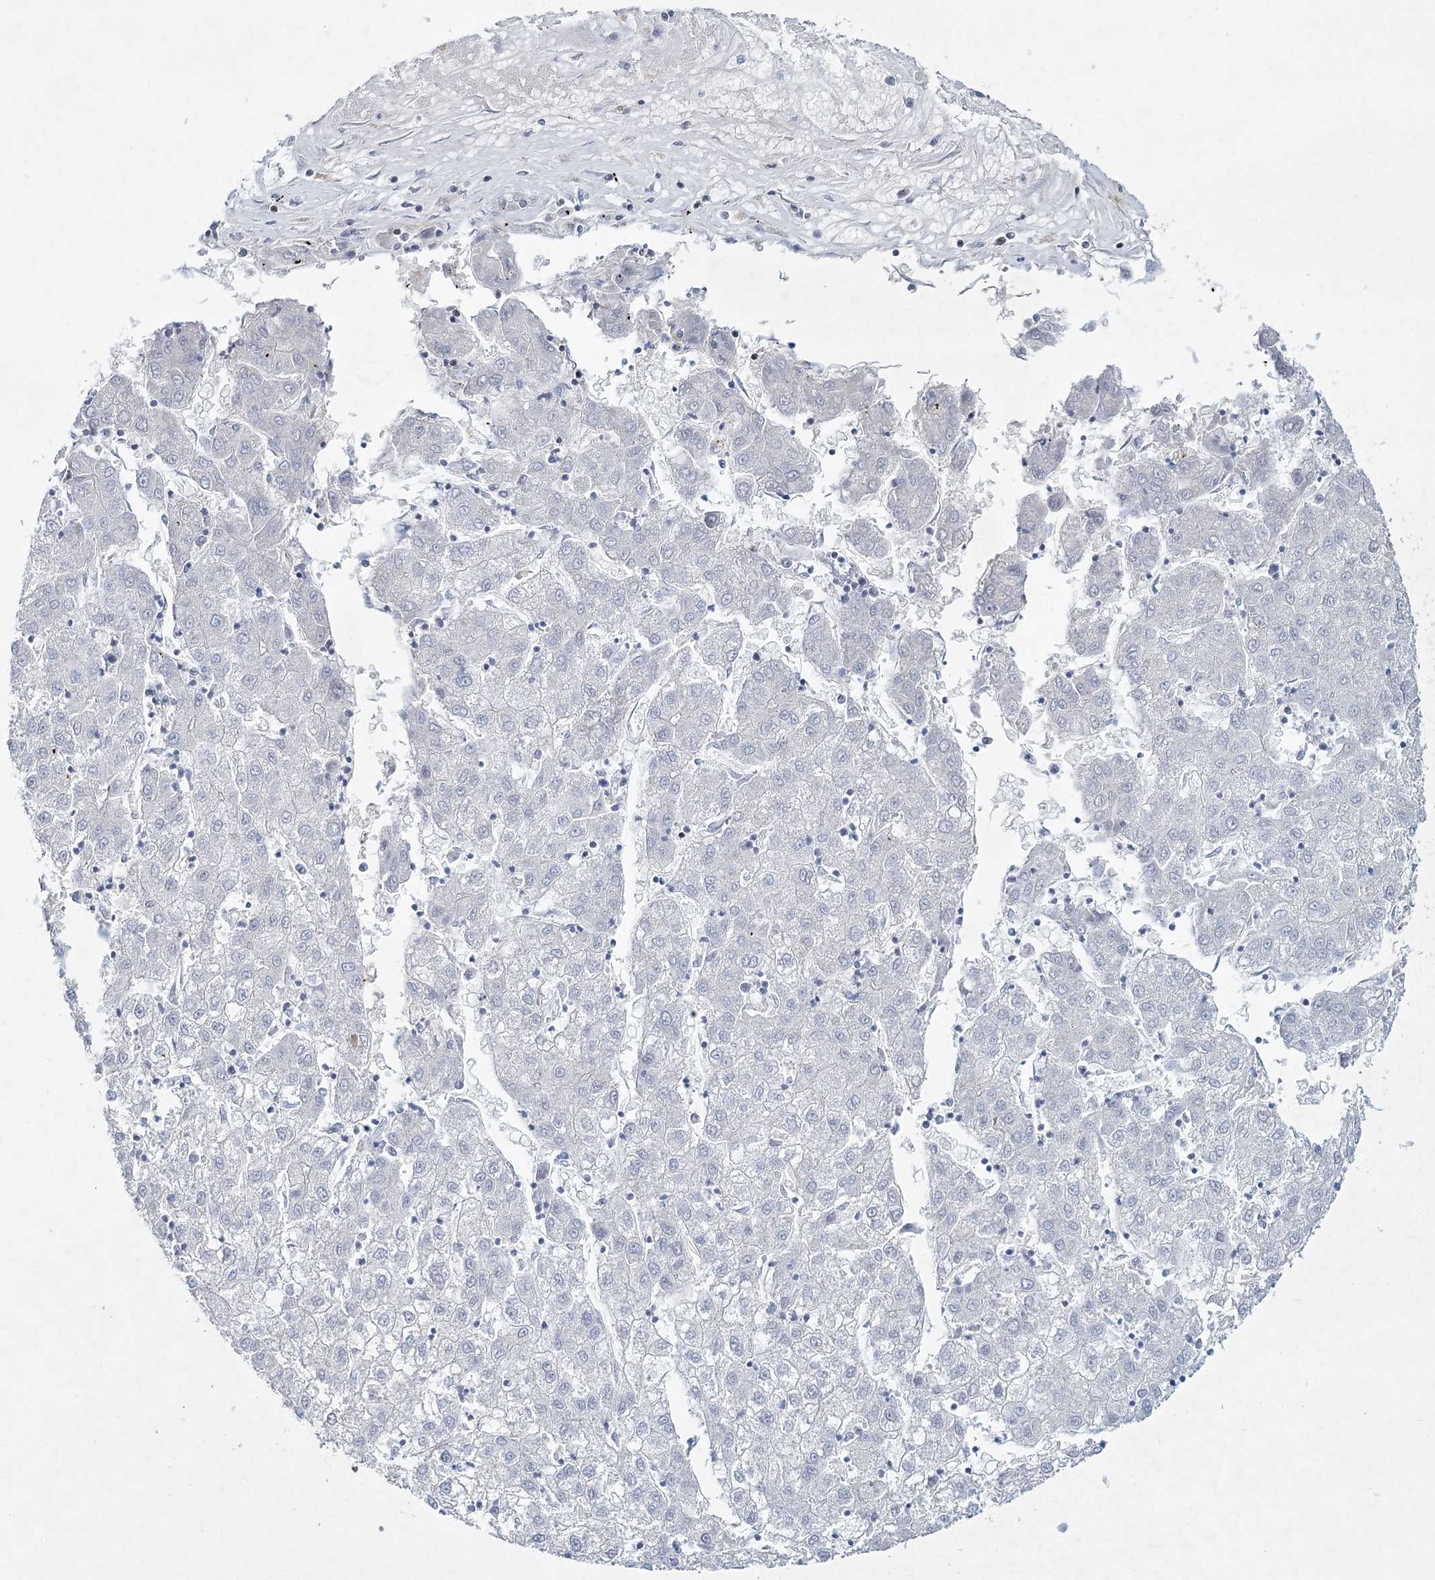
{"staining": {"intensity": "negative", "quantity": "none", "location": "none"}, "tissue": "liver cancer", "cell_type": "Tumor cells", "image_type": "cancer", "snomed": [{"axis": "morphology", "description": "Carcinoma, Hepatocellular, NOS"}, {"axis": "topography", "description": "Liver"}], "caption": "The photomicrograph reveals no staining of tumor cells in hepatocellular carcinoma (liver).", "gene": "LRRFIP2", "patient": {"sex": "male", "age": 72}}